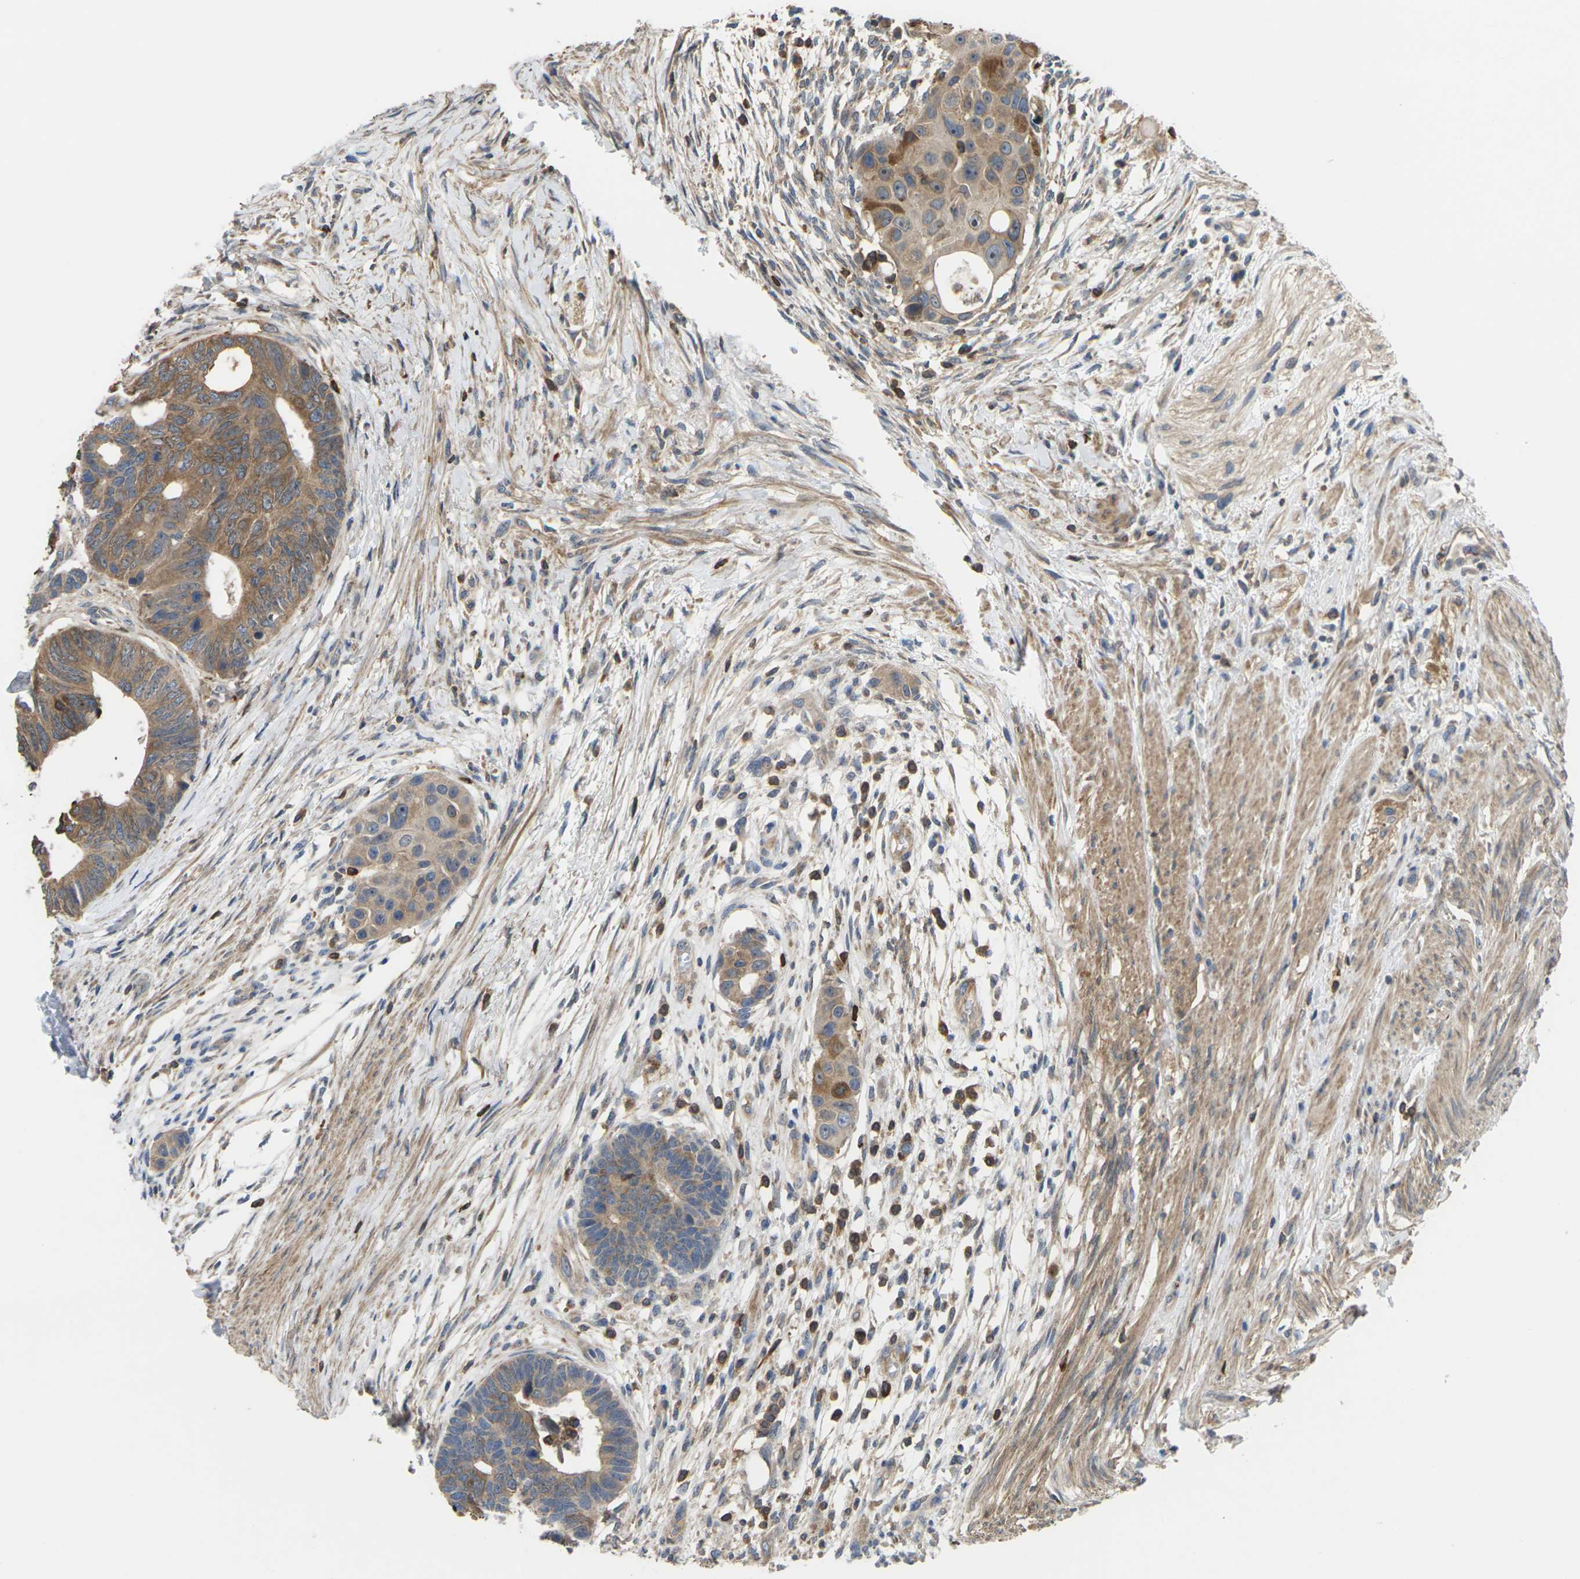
{"staining": {"intensity": "moderate", "quantity": ">75%", "location": "cytoplasmic/membranous"}, "tissue": "colorectal cancer", "cell_type": "Tumor cells", "image_type": "cancer", "snomed": [{"axis": "morphology", "description": "Adenocarcinoma, NOS"}, {"axis": "topography", "description": "Rectum"}], "caption": "Colorectal adenocarcinoma stained with a brown dye displays moderate cytoplasmic/membranous positive staining in about >75% of tumor cells.", "gene": "TIAM1", "patient": {"sex": "male", "age": 51}}